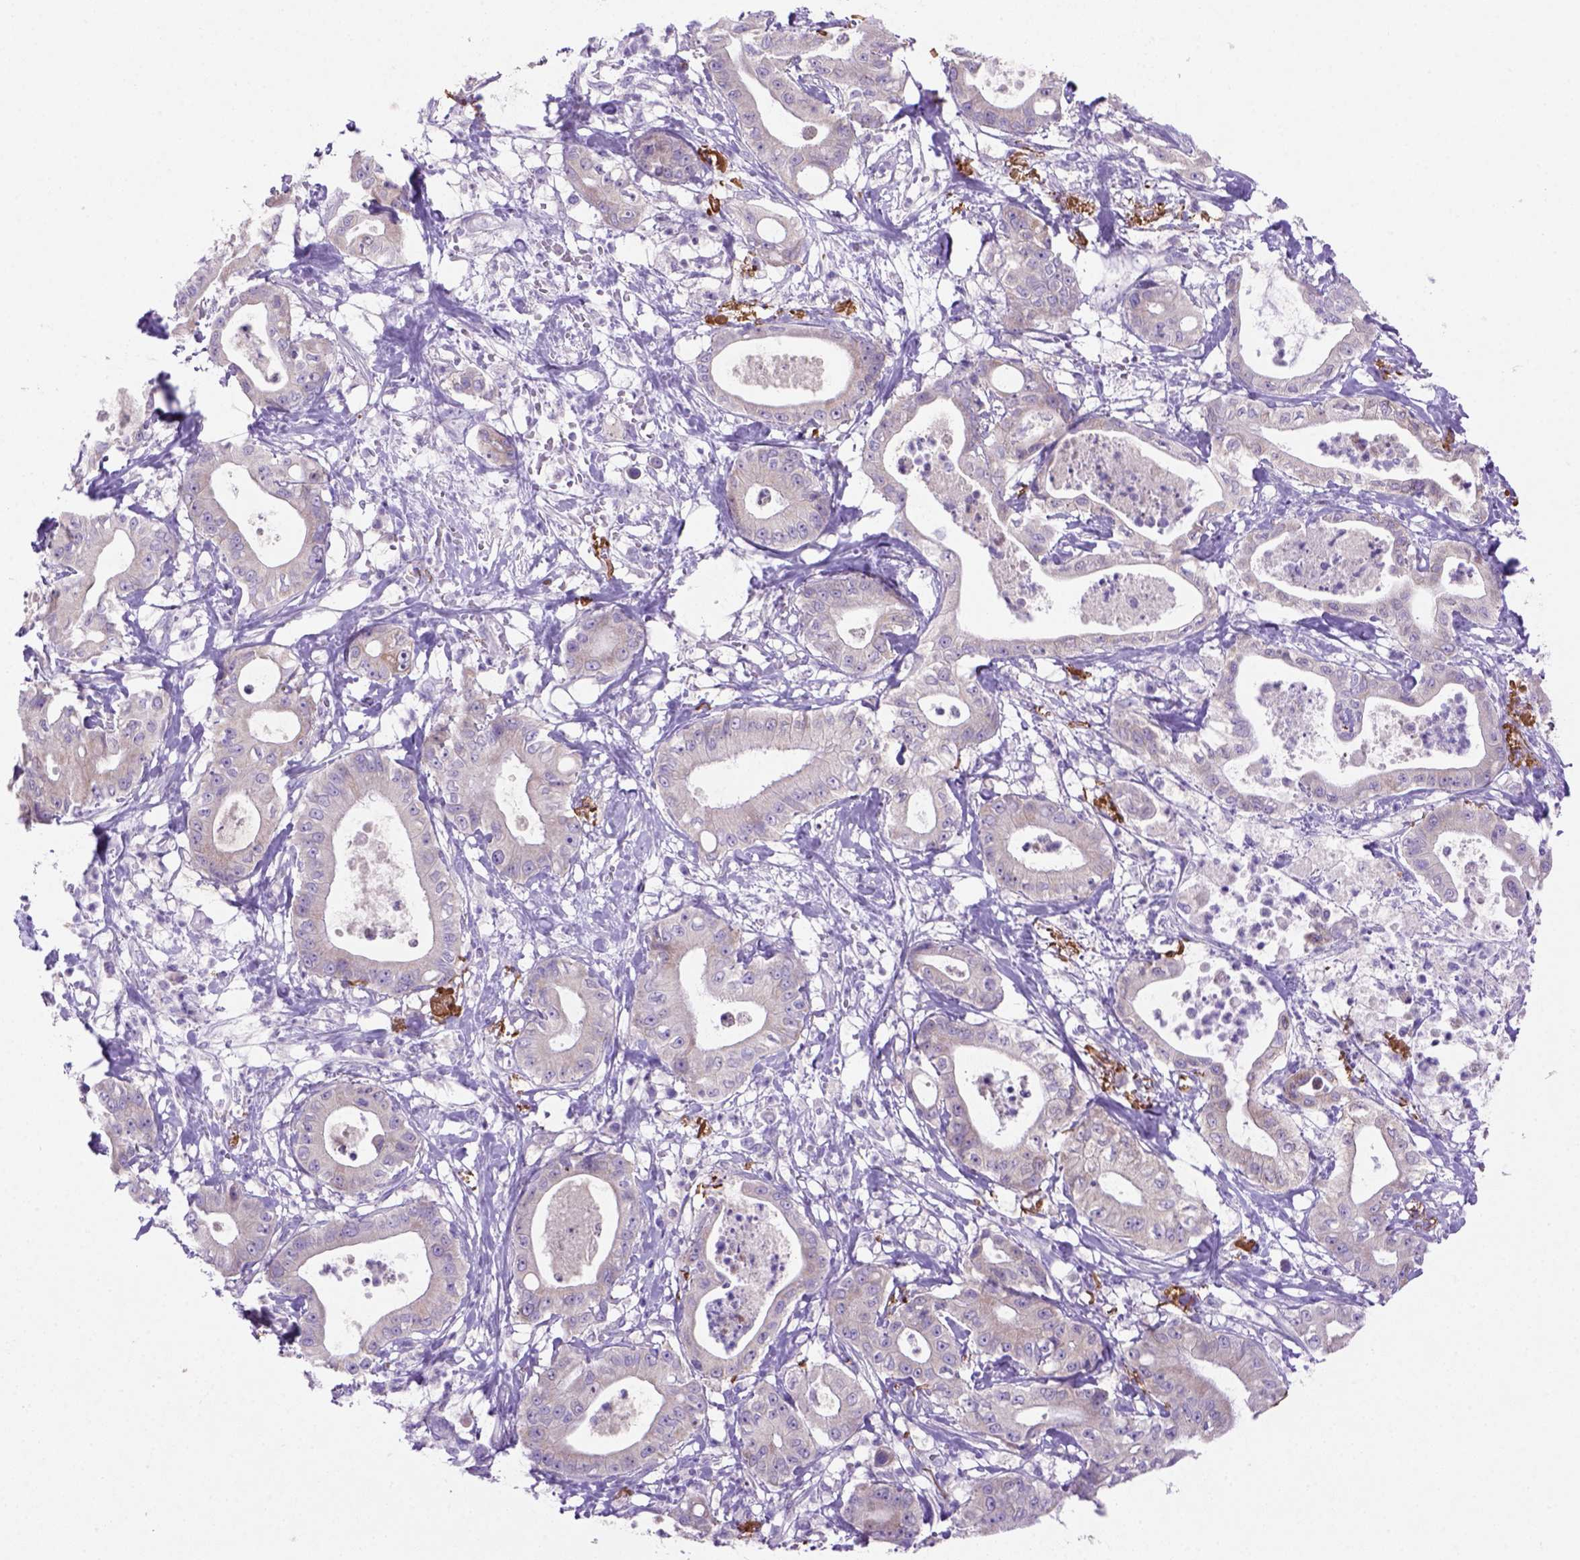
{"staining": {"intensity": "negative", "quantity": "none", "location": "none"}, "tissue": "pancreatic cancer", "cell_type": "Tumor cells", "image_type": "cancer", "snomed": [{"axis": "morphology", "description": "Adenocarcinoma, NOS"}, {"axis": "topography", "description": "Pancreas"}], "caption": "Human pancreatic adenocarcinoma stained for a protein using IHC reveals no staining in tumor cells.", "gene": "SIRPD", "patient": {"sex": "male", "age": 71}}